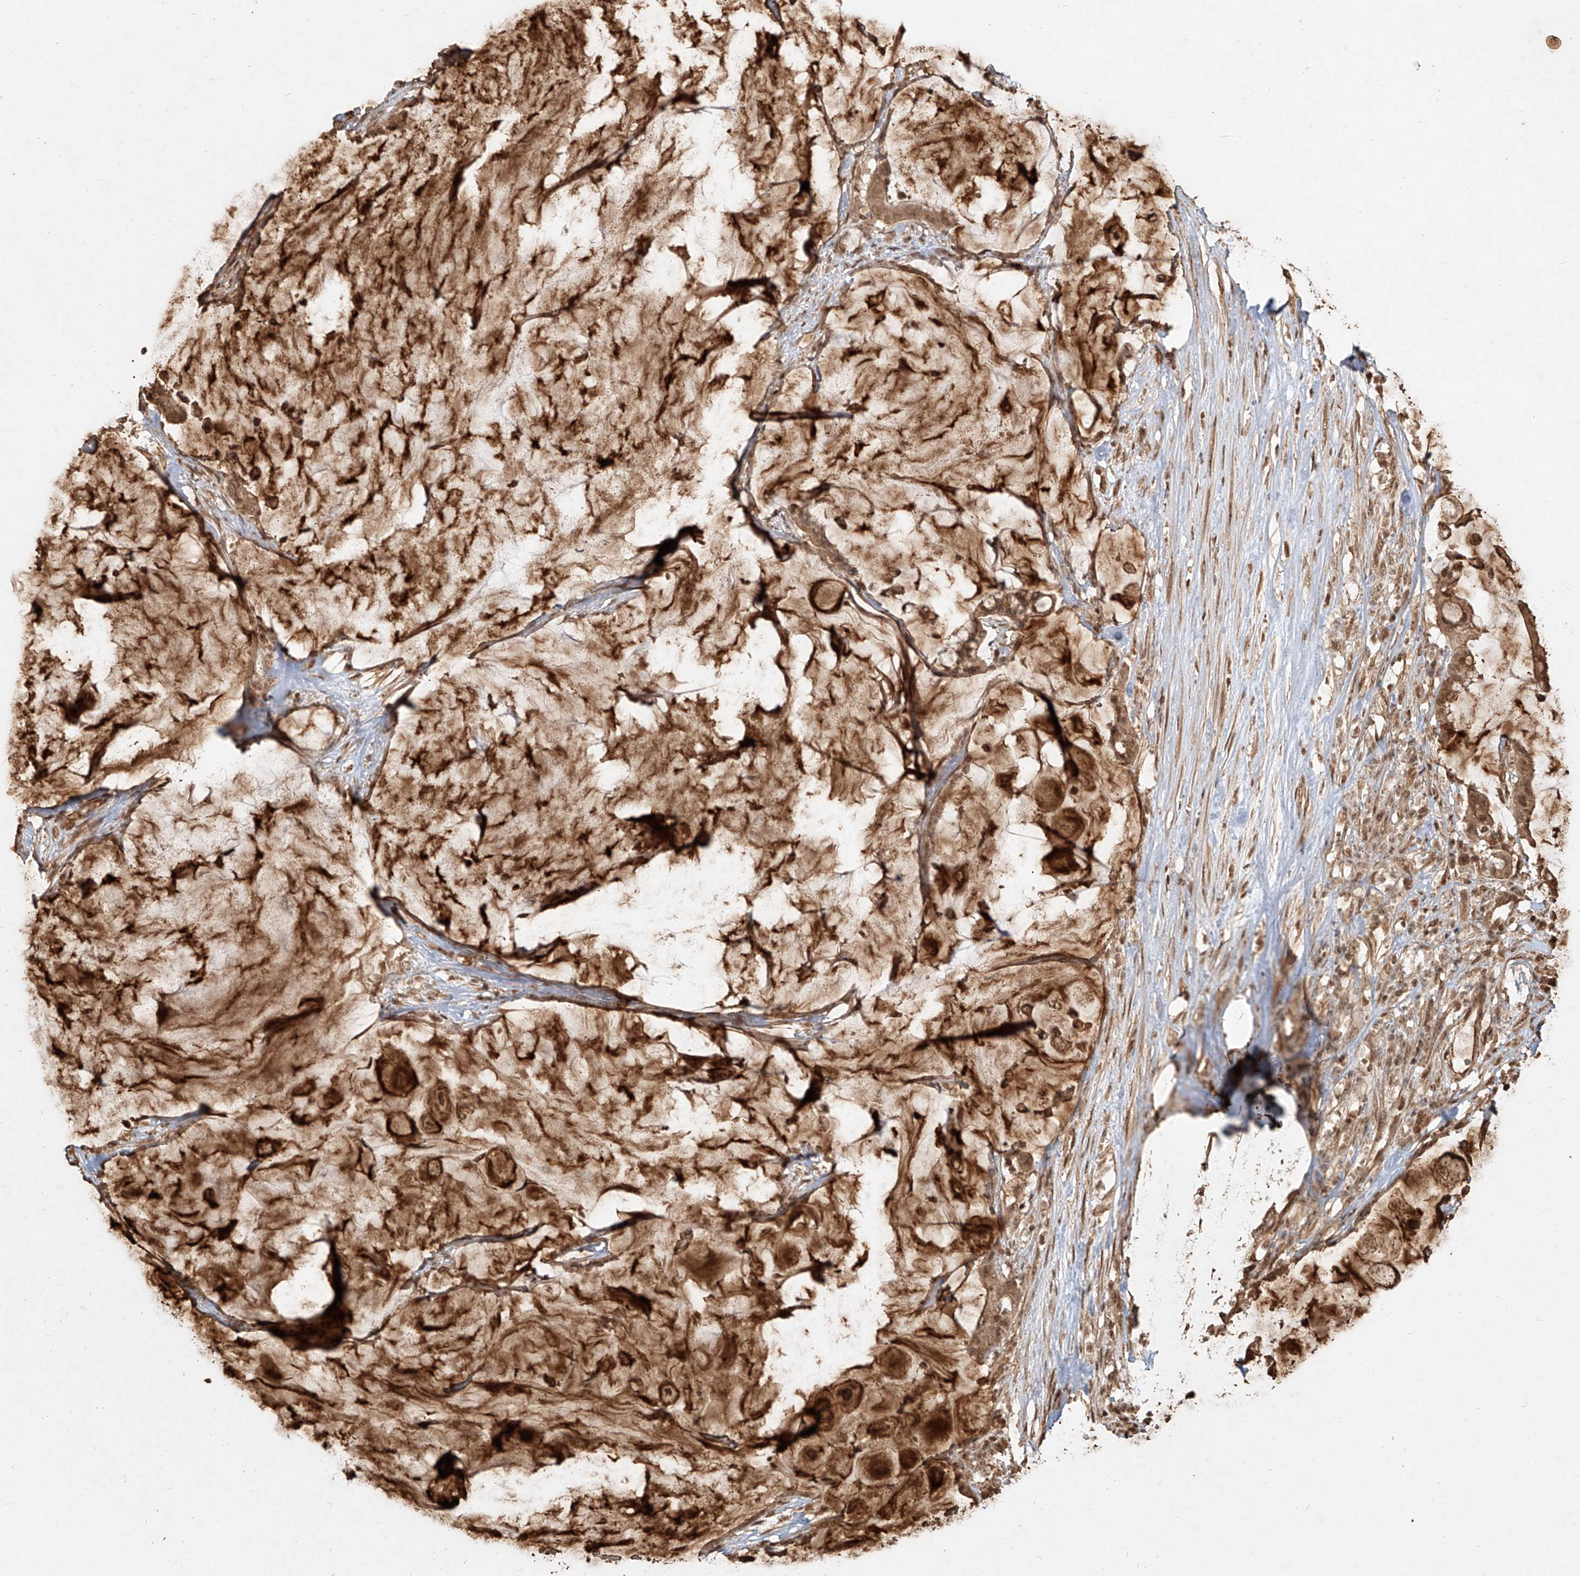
{"staining": {"intensity": "moderate", "quantity": ">75%", "location": "cytoplasmic/membranous,nuclear"}, "tissue": "pancreatic cancer", "cell_type": "Tumor cells", "image_type": "cancer", "snomed": [{"axis": "morphology", "description": "Adenocarcinoma, NOS"}, {"axis": "topography", "description": "Pancreas"}], "caption": "Pancreatic cancer tissue displays moderate cytoplasmic/membranous and nuclear expression in about >75% of tumor cells, visualized by immunohistochemistry. The protein of interest is shown in brown color, while the nuclei are stained blue.", "gene": "UBE2K", "patient": {"sex": "male", "age": 41}}